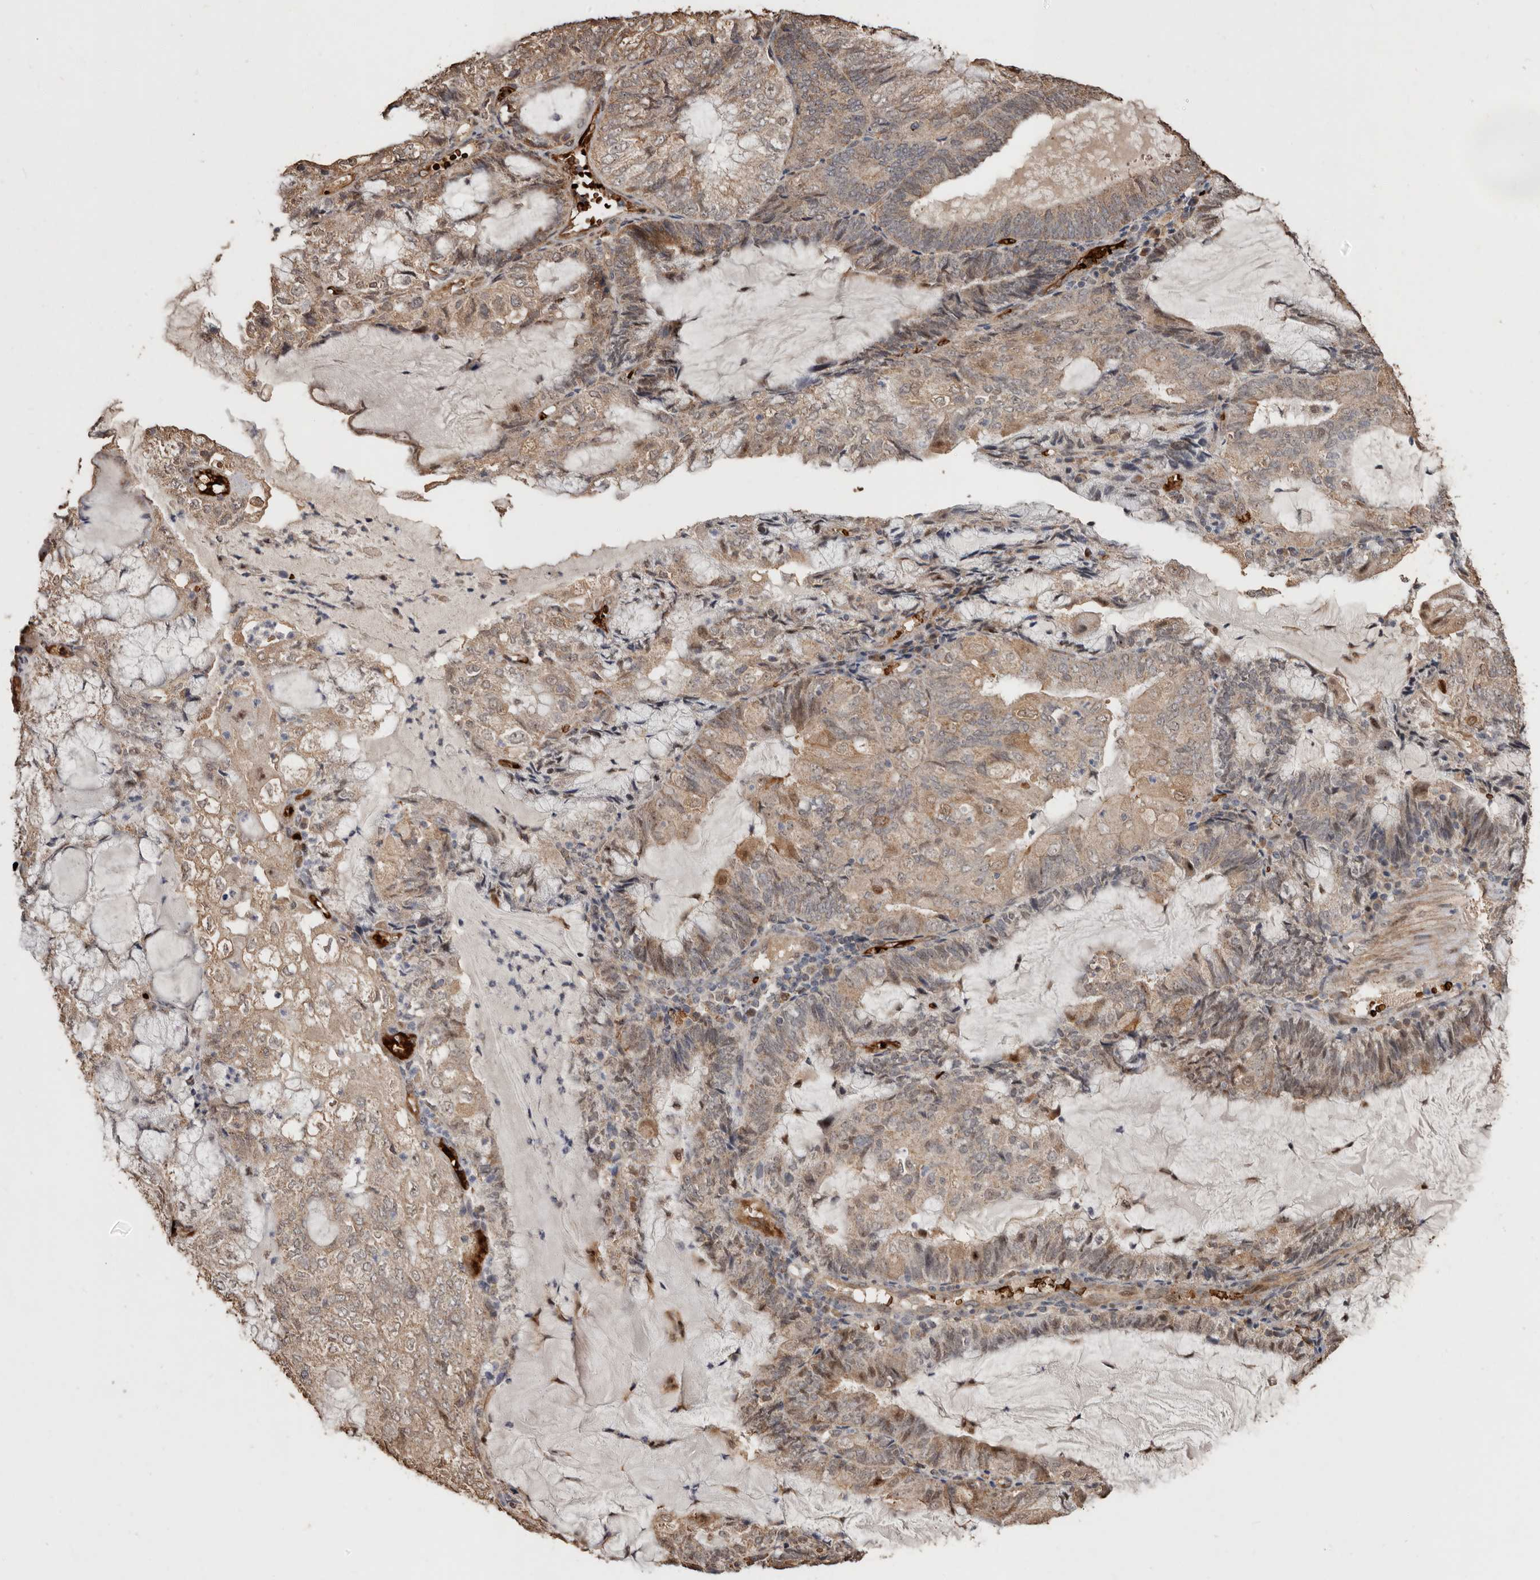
{"staining": {"intensity": "weak", "quantity": ">75%", "location": "cytoplasmic/membranous"}, "tissue": "endometrial cancer", "cell_type": "Tumor cells", "image_type": "cancer", "snomed": [{"axis": "morphology", "description": "Adenocarcinoma, NOS"}, {"axis": "topography", "description": "Endometrium"}], "caption": "Endometrial cancer (adenocarcinoma) stained for a protein reveals weak cytoplasmic/membranous positivity in tumor cells.", "gene": "GRAMD2A", "patient": {"sex": "female", "age": 81}}